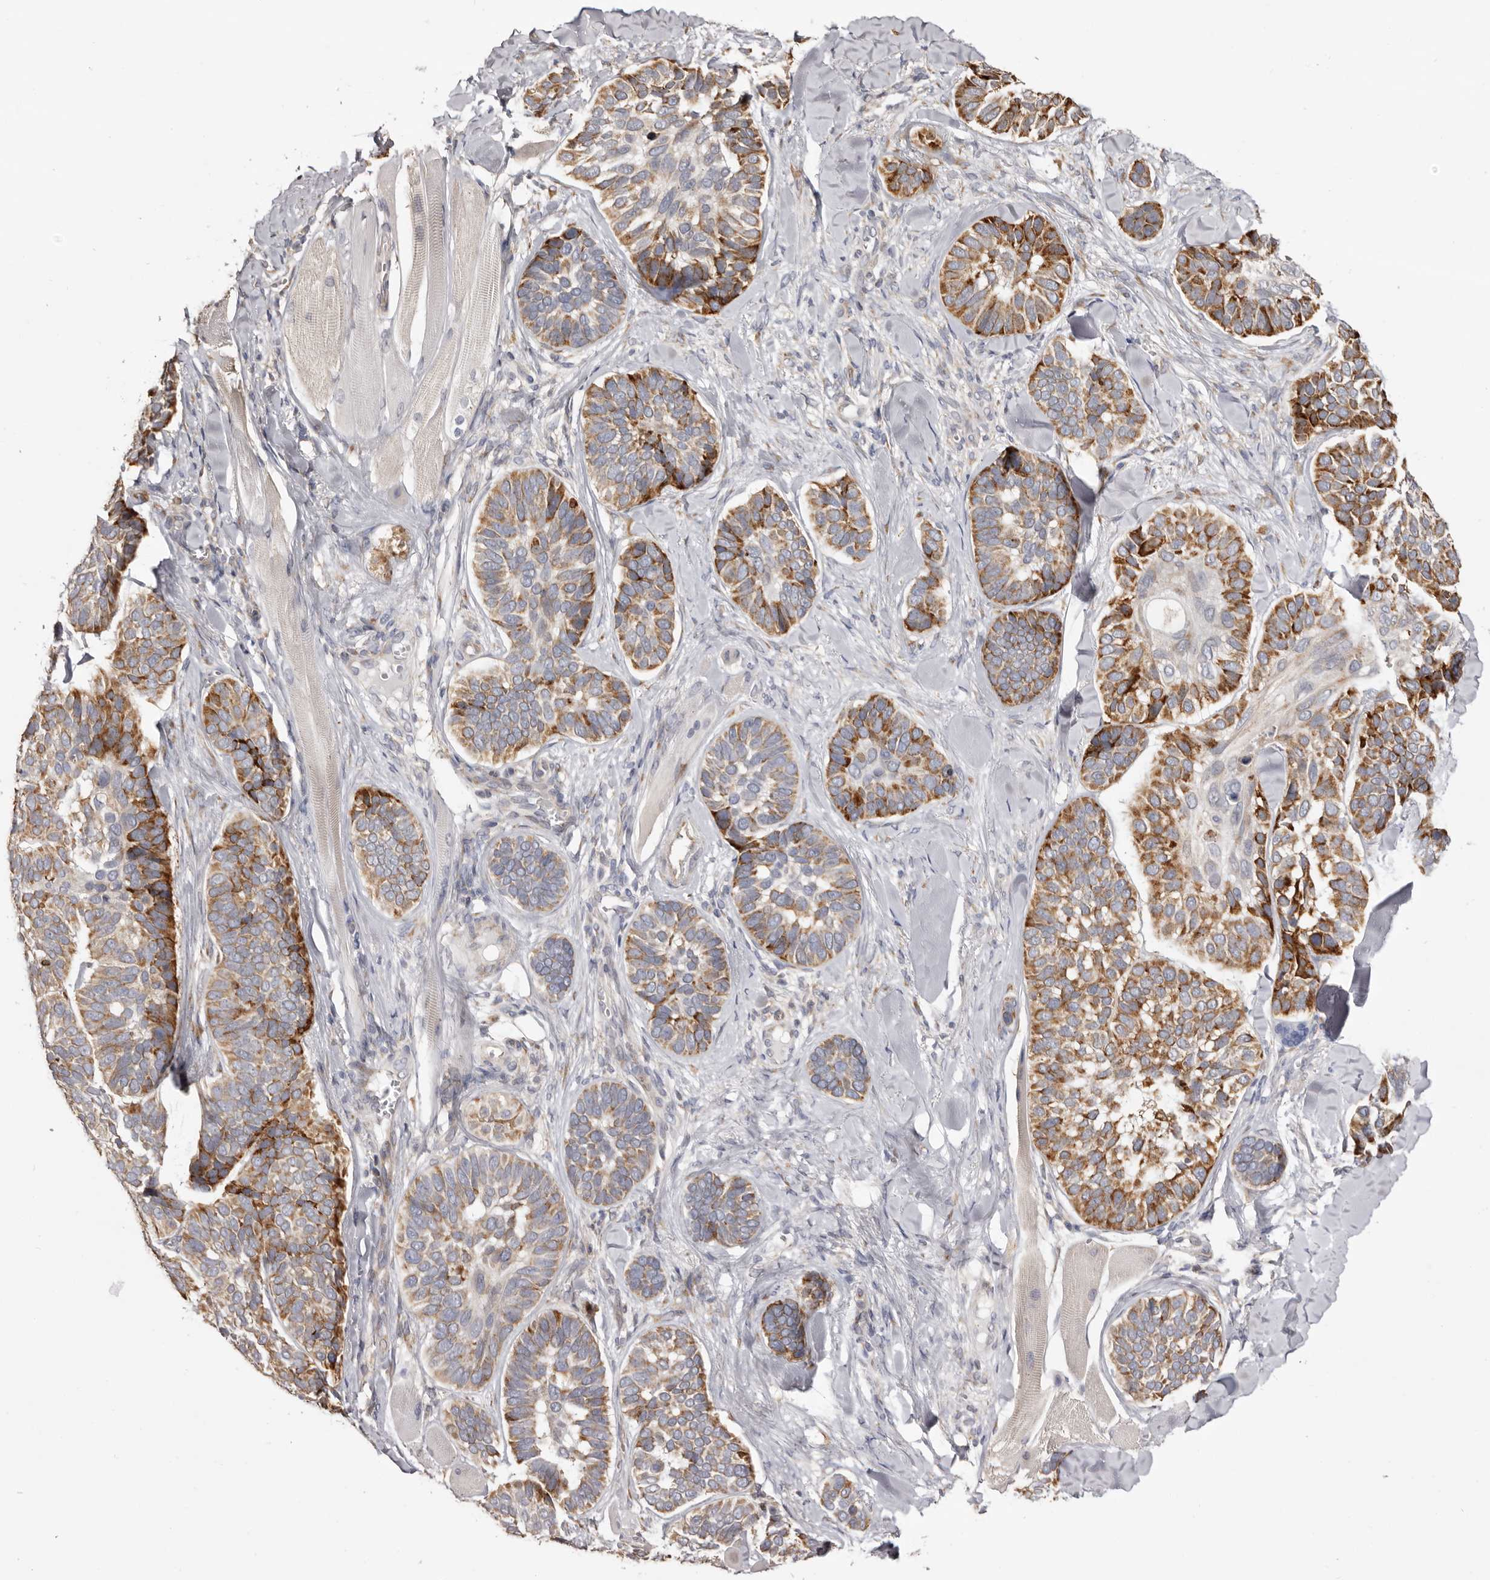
{"staining": {"intensity": "moderate", "quantity": "25%-75%", "location": "cytoplasmic/membranous"}, "tissue": "skin cancer", "cell_type": "Tumor cells", "image_type": "cancer", "snomed": [{"axis": "morphology", "description": "Basal cell carcinoma"}, {"axis": "topography", "description": "Skin"}], "caption": "Skin cancer (basal cell carcinoma) stained for a protein shows moderate cytoplasmic/membranous positivity in tumor cells.", "gene": "PIGX", "patient": {"sex": "male", "age": 62}}